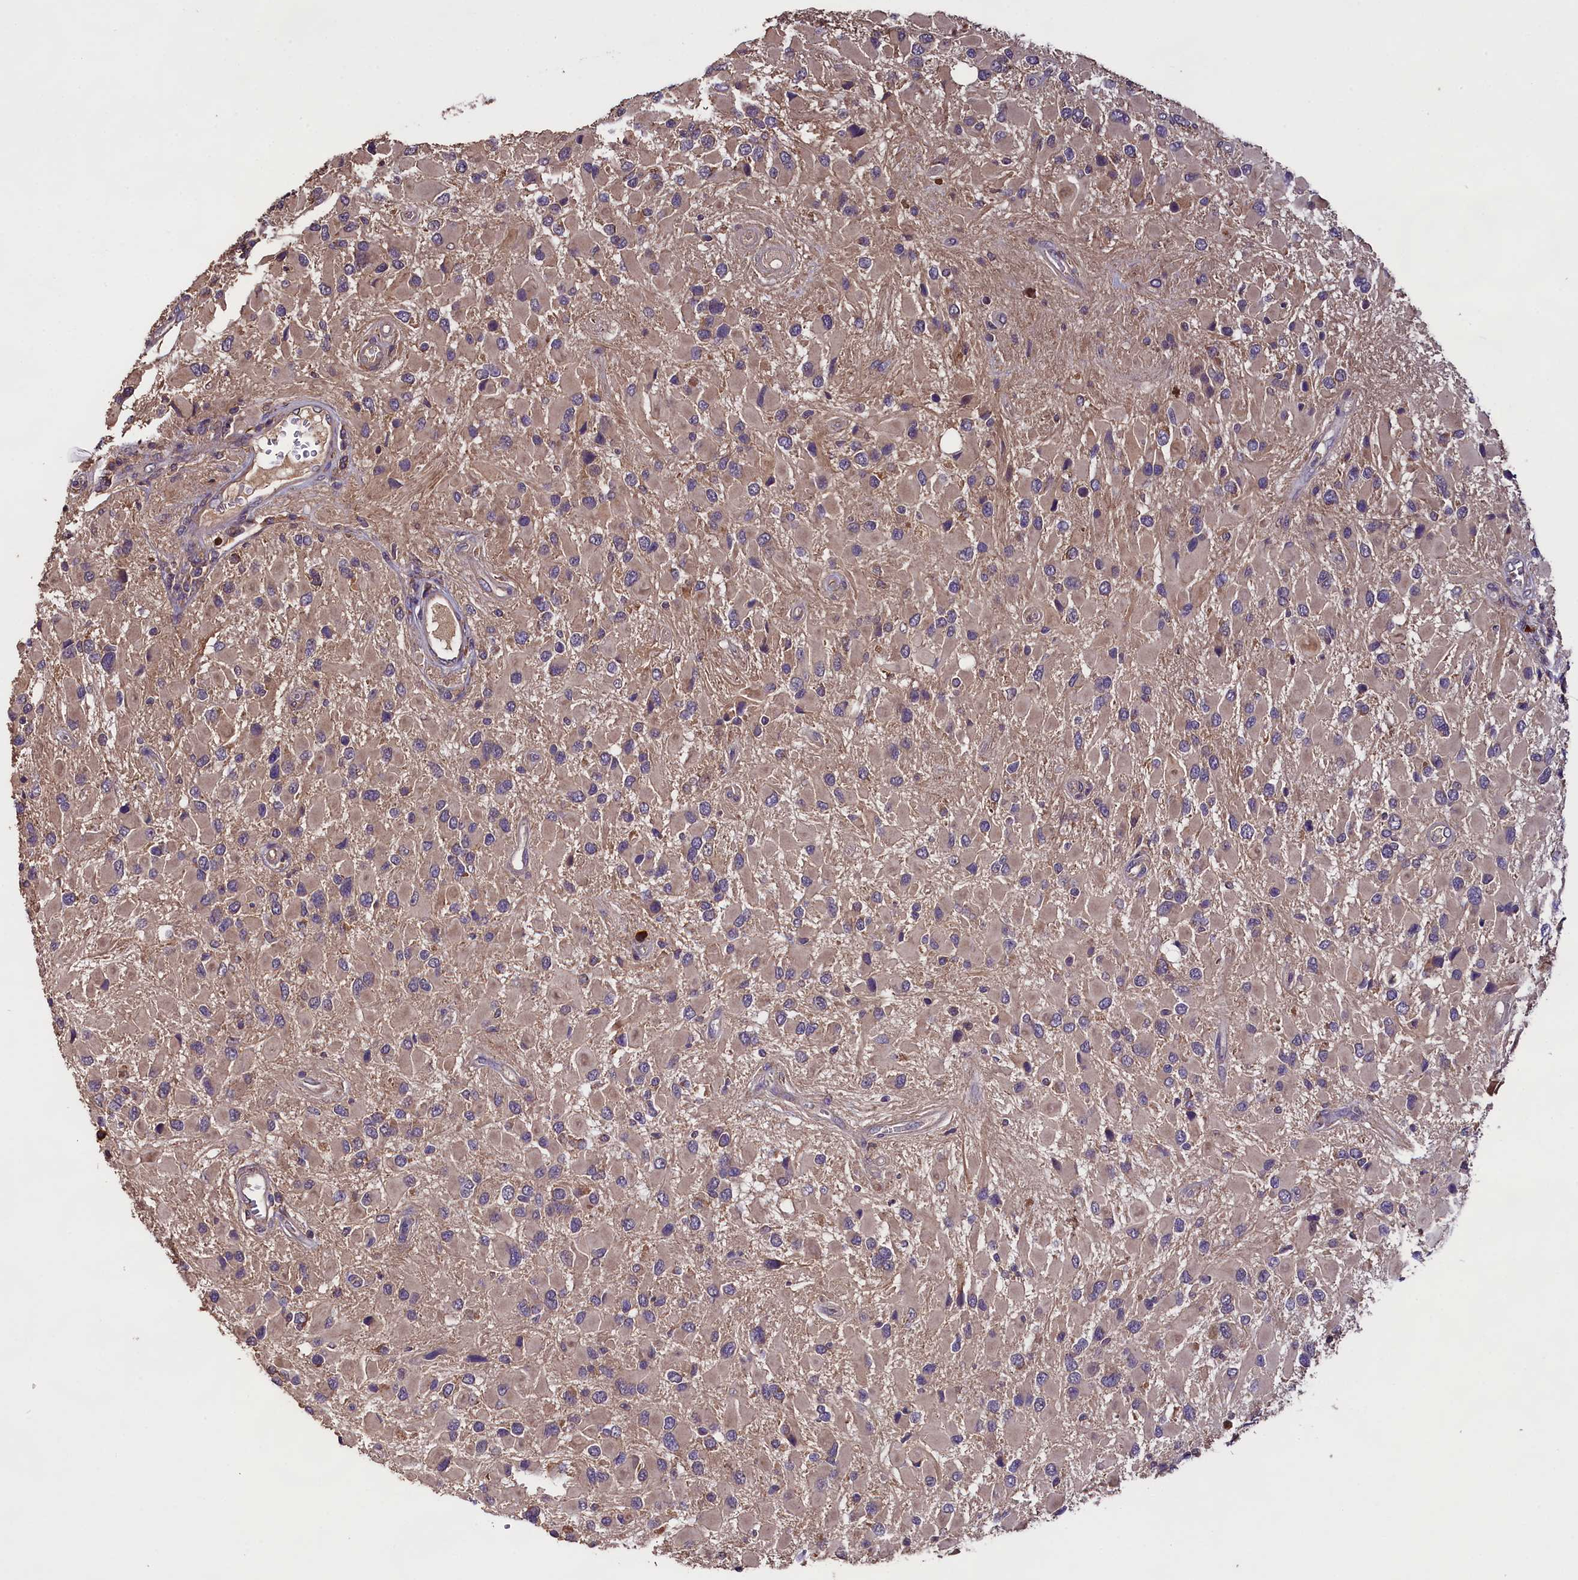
{"staining": {"intensity": "weak", "quantity": ">75%", "location": "cytoplasmic/membranous"}, "tissue": "glioma", "cell_type": "Tumor cells", "image_type": "cancer", "snomed": [{"axis": "morphology", "description": "Glioma, malignant, High grade"}, {"axis": "topography", "description": "Brain"}], "caption": "Immunohistochemical staining of human glioma demonstrates low levels of weak cytoplasmic/membranous positivity in about >75% of tumor cells.", "gene": "ENKD1", "patient": {"sex": "male", "age": 53}}